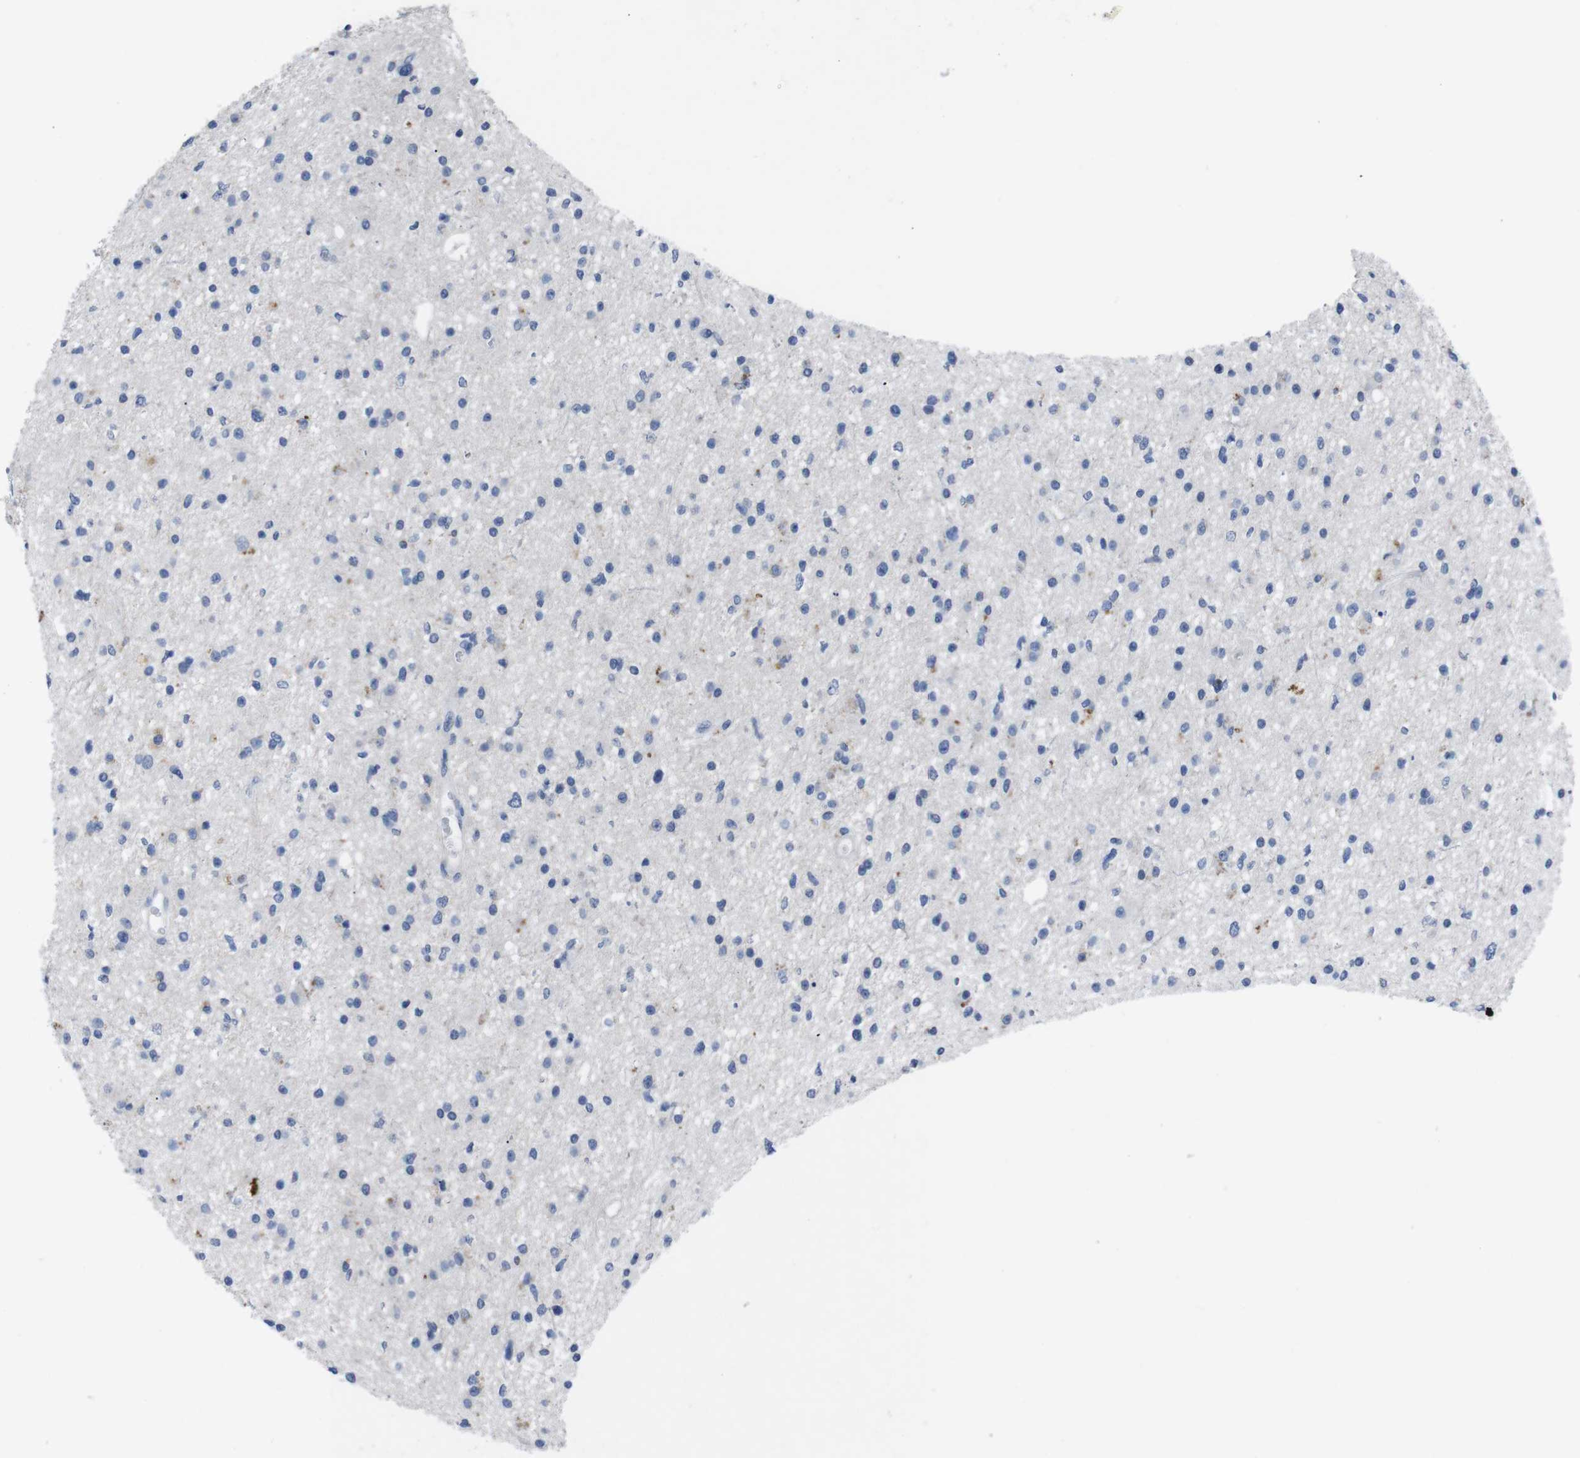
{"staining": {"intensity": "negative", "quantity": "none", "location": "none"}, "tissue": "glioma", "cell_type": "Tumor cells", "image_type": "cancer", "snomed": [{"axis": "morphology", "description": "Glioma, malignant, High grade"}, {"axis": "topography", "description": "Brain"}], "caption": "This is a image of immunohistochemistry staining of glioma, which shows no staining in tumor cells.", "gene": "IRF4", "patient": {"sex": "male", "age": 33}}